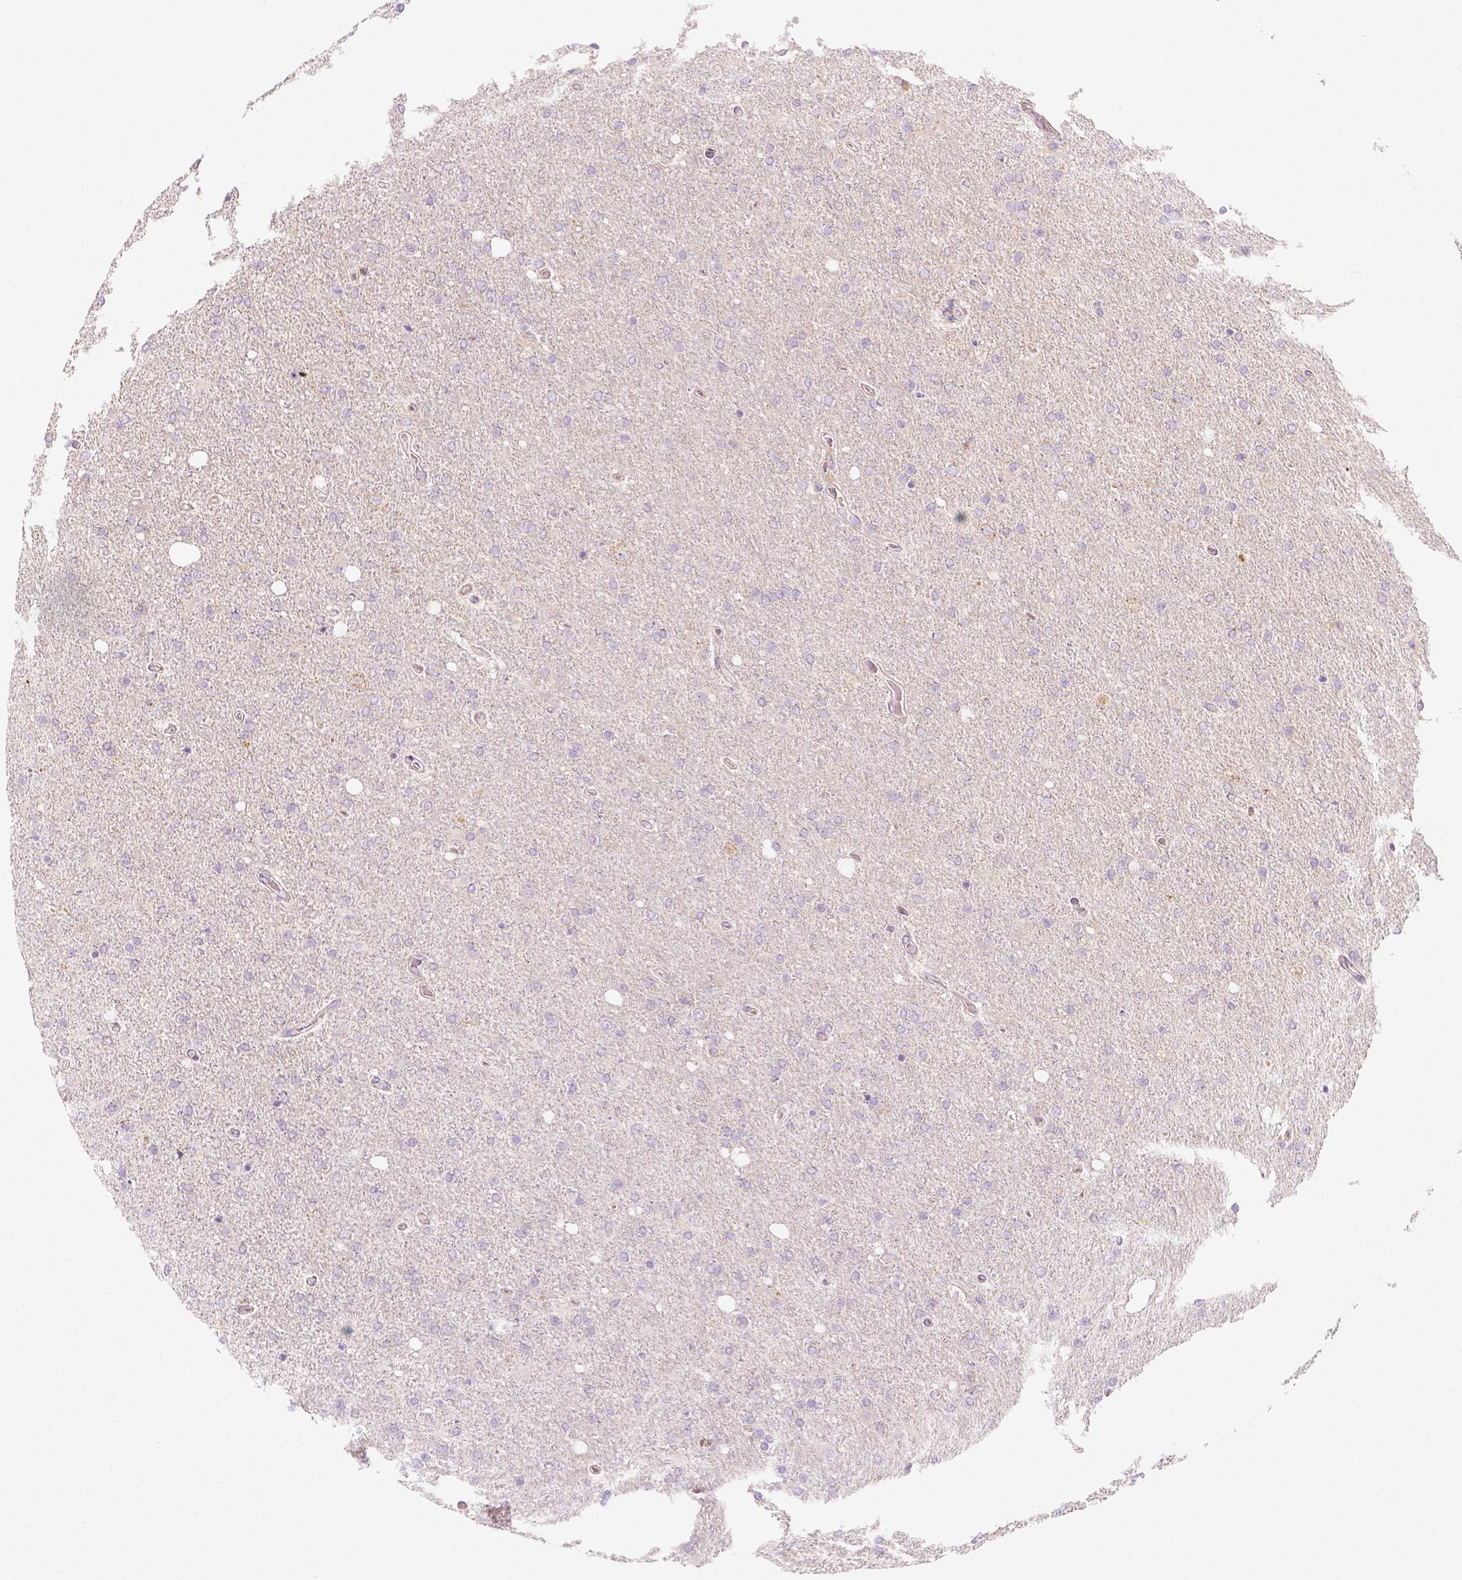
{"staining": {"intensity": "negative", "quantity": "none", "location": "none"}, "tissue": "glioma", "cell_type": "Tumor cells", "image_type": "cancer", "snomed": [{"axis": "morphology", "description": "Glioma, malignant, High grade"}, {"axis": "topography", "description": "Cerebral cortex"}], "caption": "Immunohistochemical staining of human glioma reveals no significant staining in tumor cells.", "gene": "AWAT2", "patient": {"sex": "male", "age": 70}}